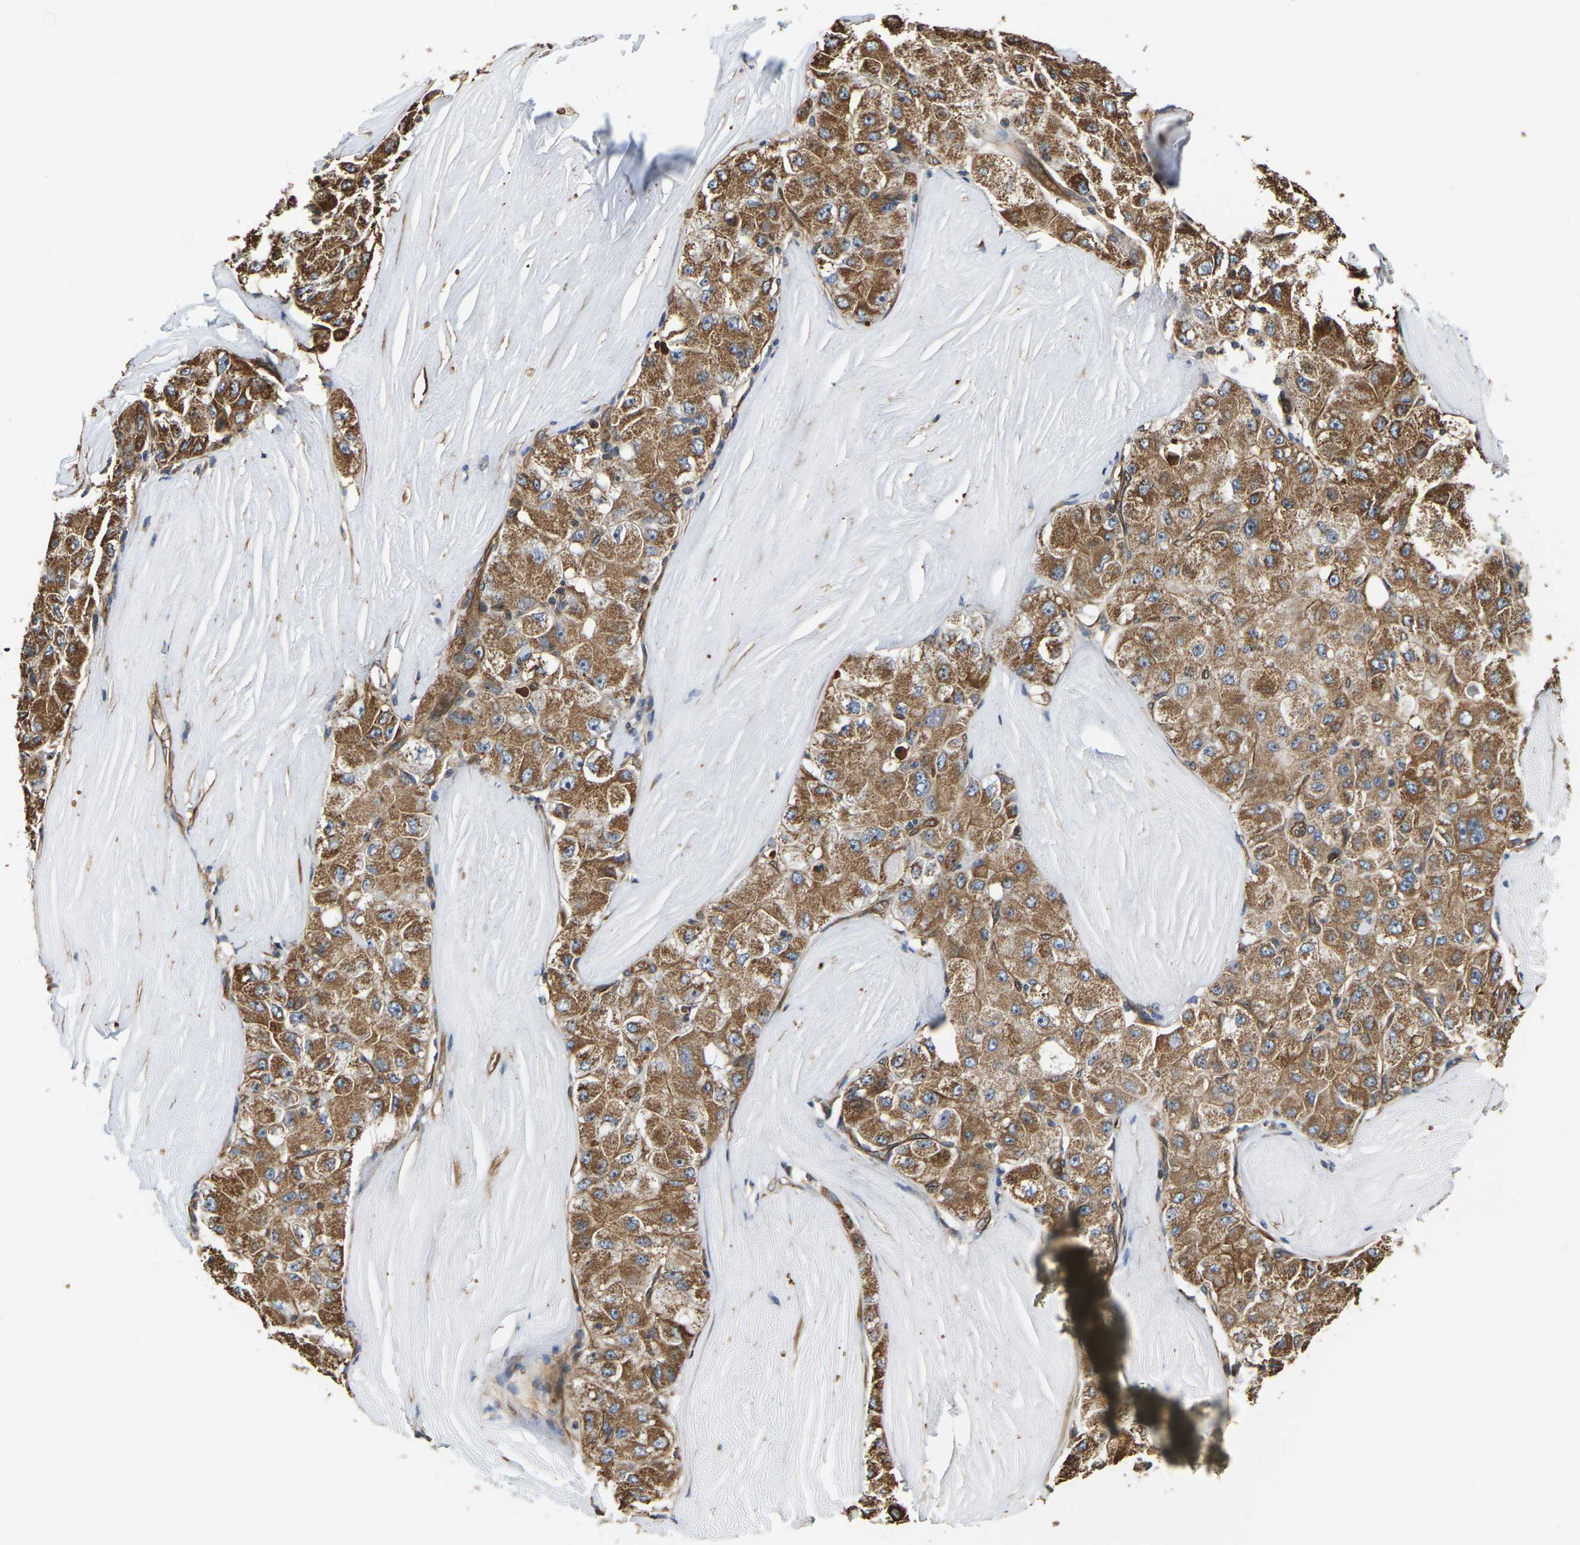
{"staining": {"intensity": "moderate", "quantity": ">75%", "location": "cytoplasmic/membranous"}, "tissue": "liver cancer", "cell_type": "Tumor cells", "image_type": "cancer", "snomed": [{"axis": "morphology", "description": "Carcinoma, Hepatocellular, NOS"}, {"axis": "topography", "description": "Liver"}], "caption": "Brown immunohistochemical staining in liver cancer reveals moderate cytoplasmic/membranous expression in about >75% of tumor cells.", "gene": "PCDHB4", "patient": {"sex": "male", "age": 80}}